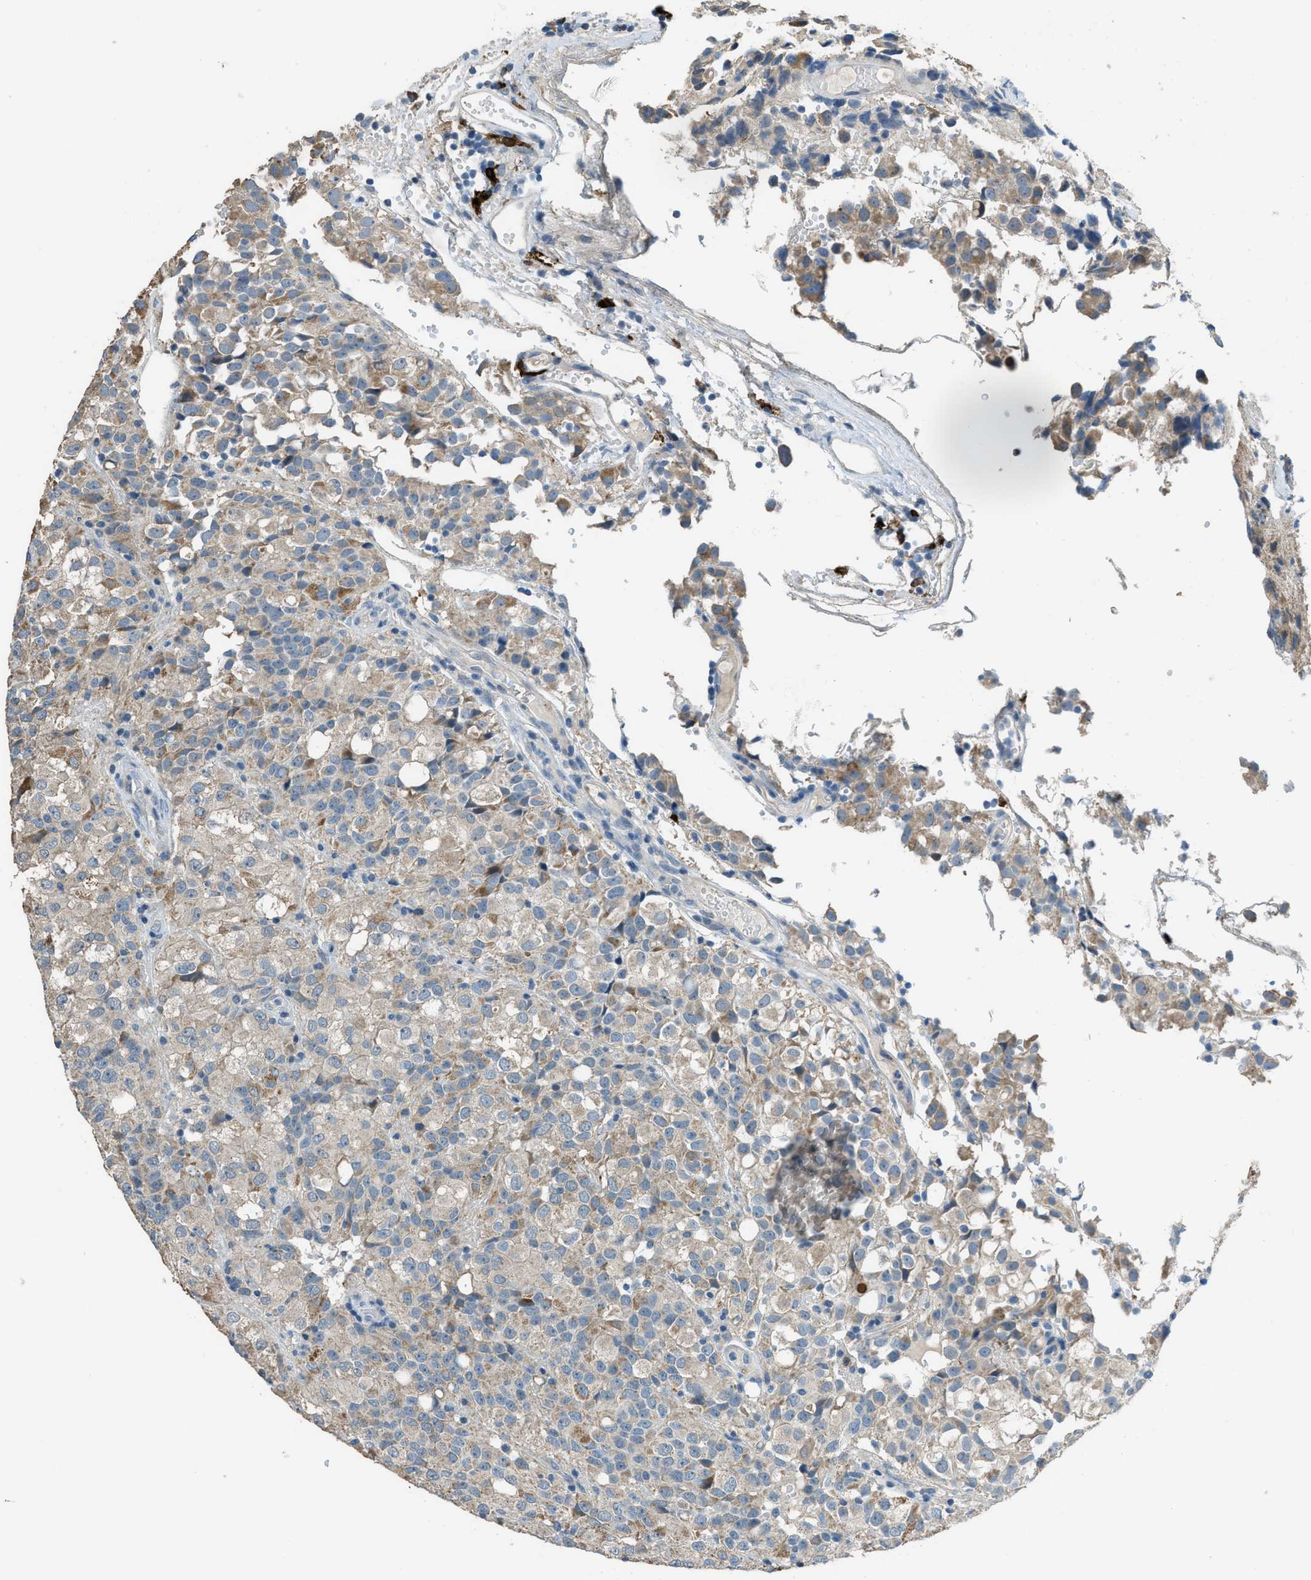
{"staining": {"intensity": "weak", "quantity": "25%-75%", "location": "cytoplasmic/membranous"}, "tissue": "glioma", "cell_type": "Tumor cells", "image_type": "cancer", "snomed": [{"axis": "morphology", "description": "Glioma, malignant, High grade"}, {"axis": "topography", "description": "Brain"}], "caption": "There is low levels of weak cytoplasmic/membranous expression in tumor cells of glioma, as demonstrated by immunohistochemical staining (brown color).", "gene": "TIMD4", "patient": {"sex": "male", "age": 32}}